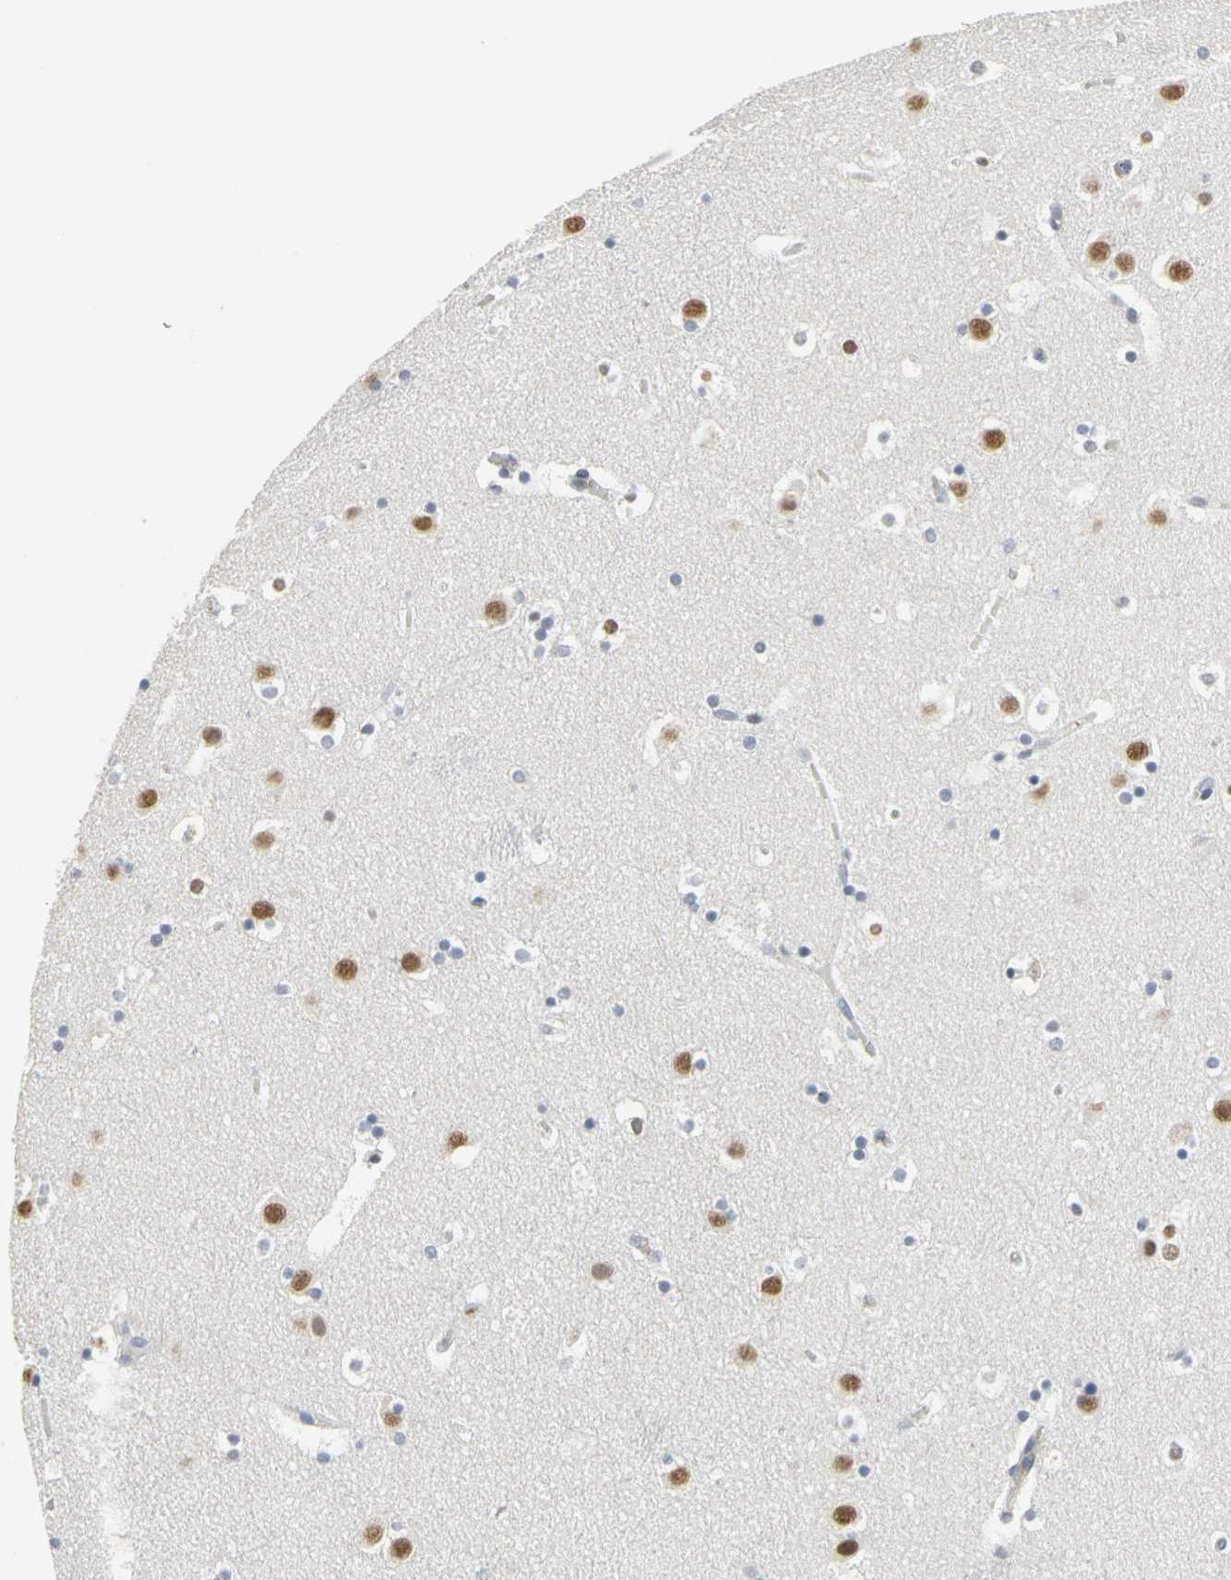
{"staining": {"intensity": "moderate", "quantity": "<25%", "location": "nuclear"}, "tissue": "caudate", "cell_type": "Glial cells", "image_type": "normal", "snomed": [{"axis": "morphology", "description": "Normal tissue, NOS"}, {"axis": "topography", "description": "Lateral ventricle wall"}], "caption": "Human caudate stained with a brown dye displays moderate nuclear positive expression in approximately <25% of glial cells.", "gene": "ZIC1", "patient": {"sex": "male", "age": 45}}